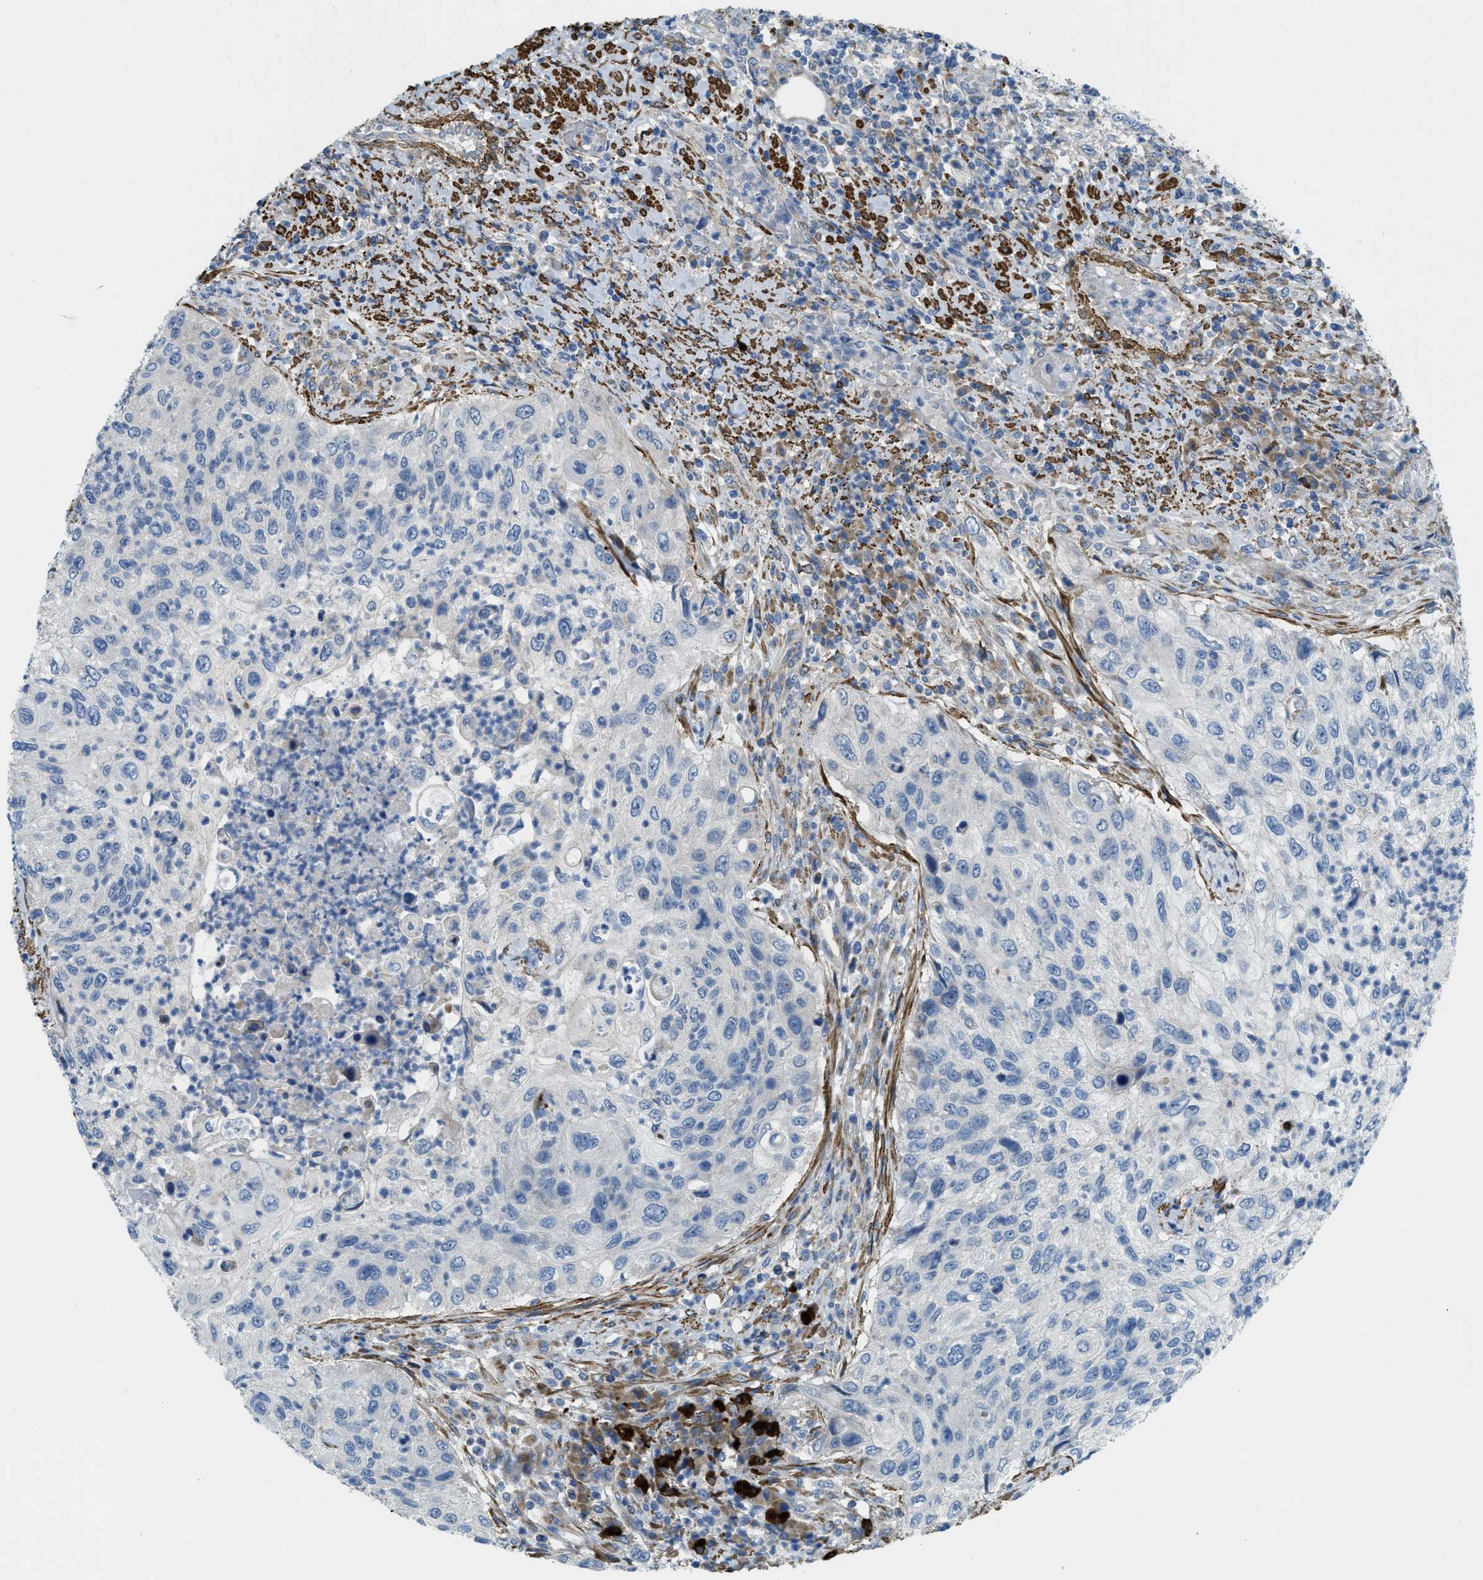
{"staining": {"intensity": "negative", "quantity": "none", "location": "none"}, "tissue": "urothelial cancer", "cell_type": "Tumor cells", "image_type": "cancer", "snomed": [{"axis": "morphology", "description": "Urothelial carcinoma, High grade"}, {"axis": "topography", "description": "Urinary bladder"}], "caption": "Tumor cells are negative for brown protein staining in urothelial cancer.", "gene": "BMPR1A", "patient": {"sex": "female", "age": 60}}